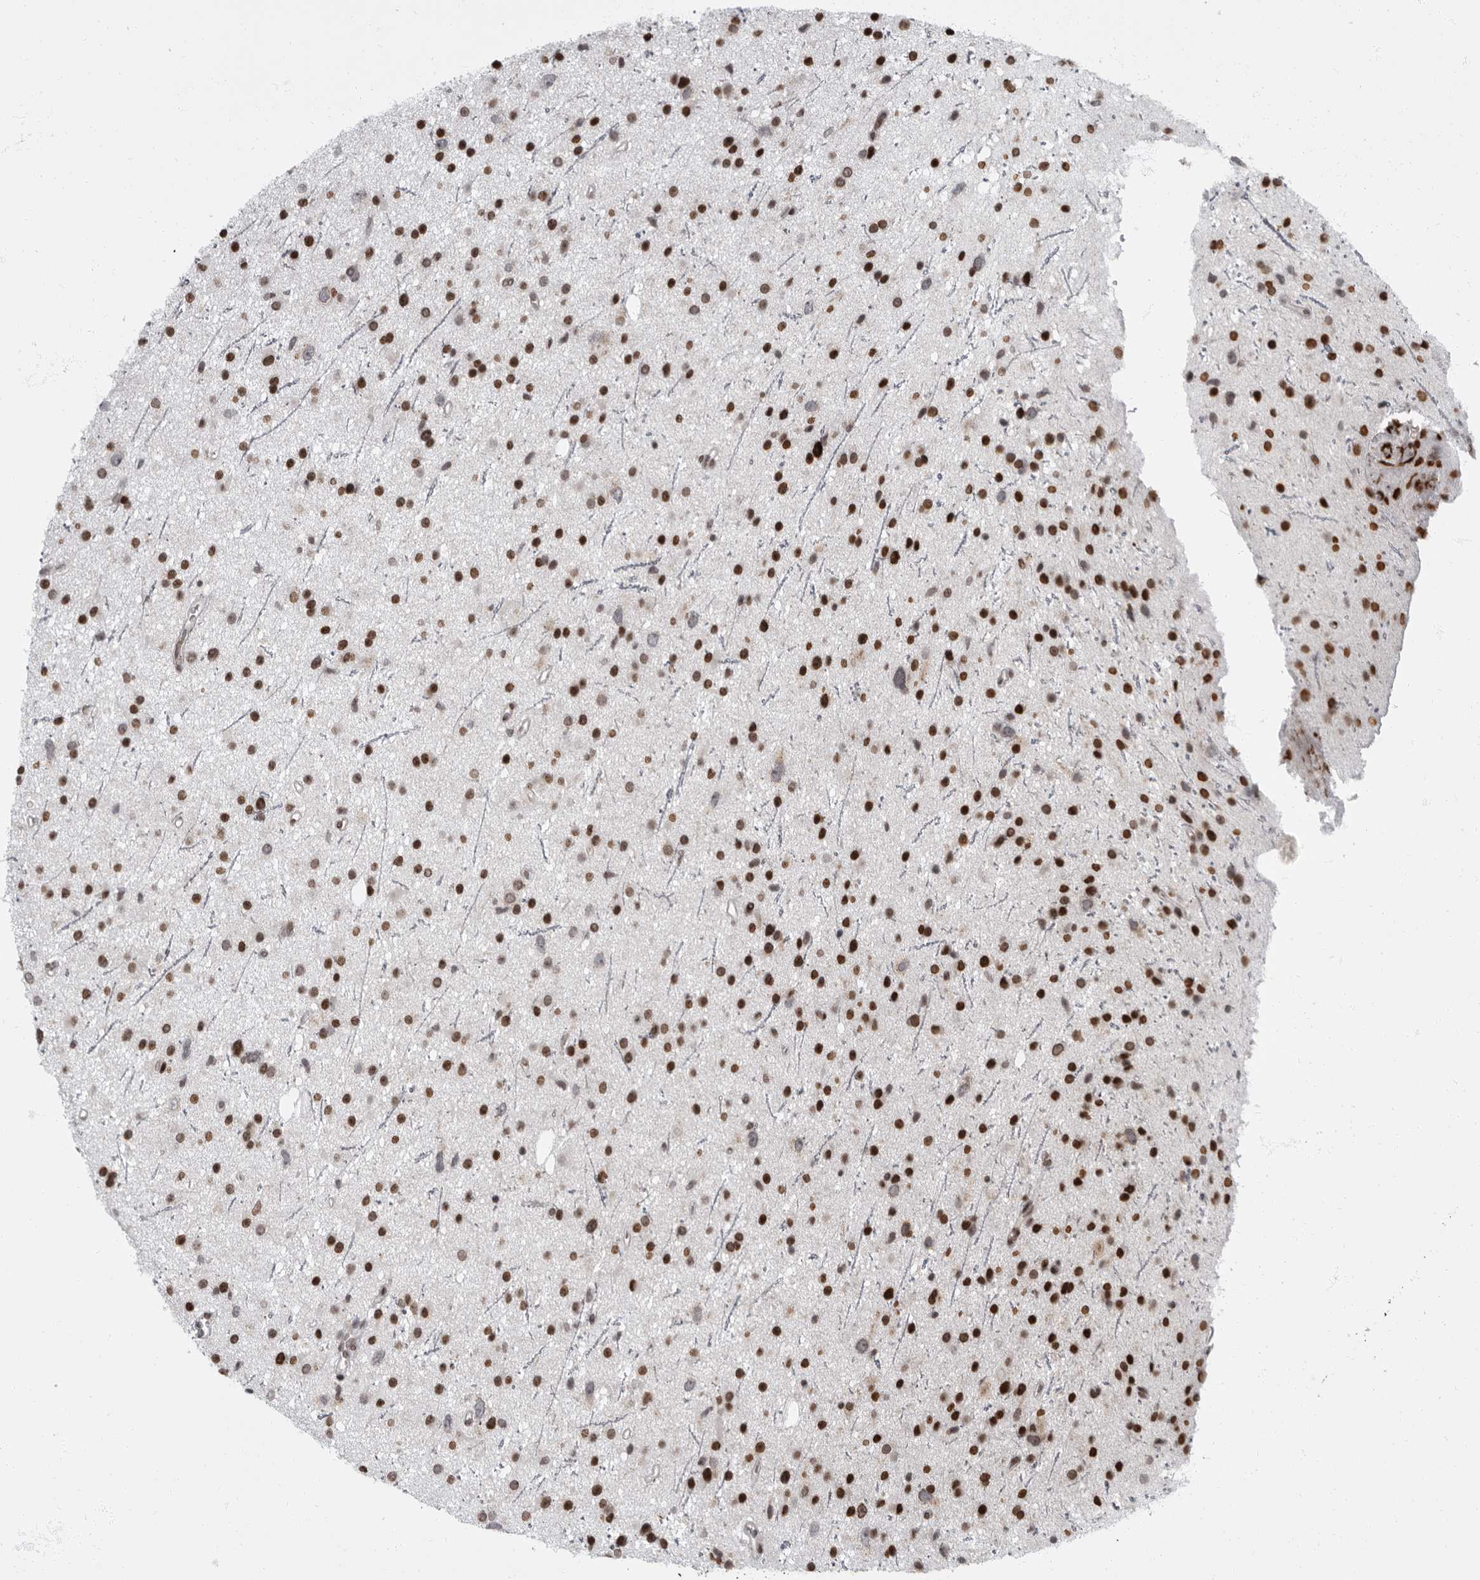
{"staining": {"intensity": "strong", "quantity": ">75%", "location": "nuclear"}, "tissue": "glioma", "cell_type": "Tumor cells", "image_type": "cancer", "snomed": [{"axis": "morphology", "description": "Glioma, malignant, Low grade"}, {"axis": "topography", "description": "Cerebral cortex"}], "caption": "Protein expression analysis of human glioma reveals strong nuclear positivity in about >75% of tumor cells.", "gene": "EVI5", "patient": {"sex": "female", "age": 39}}